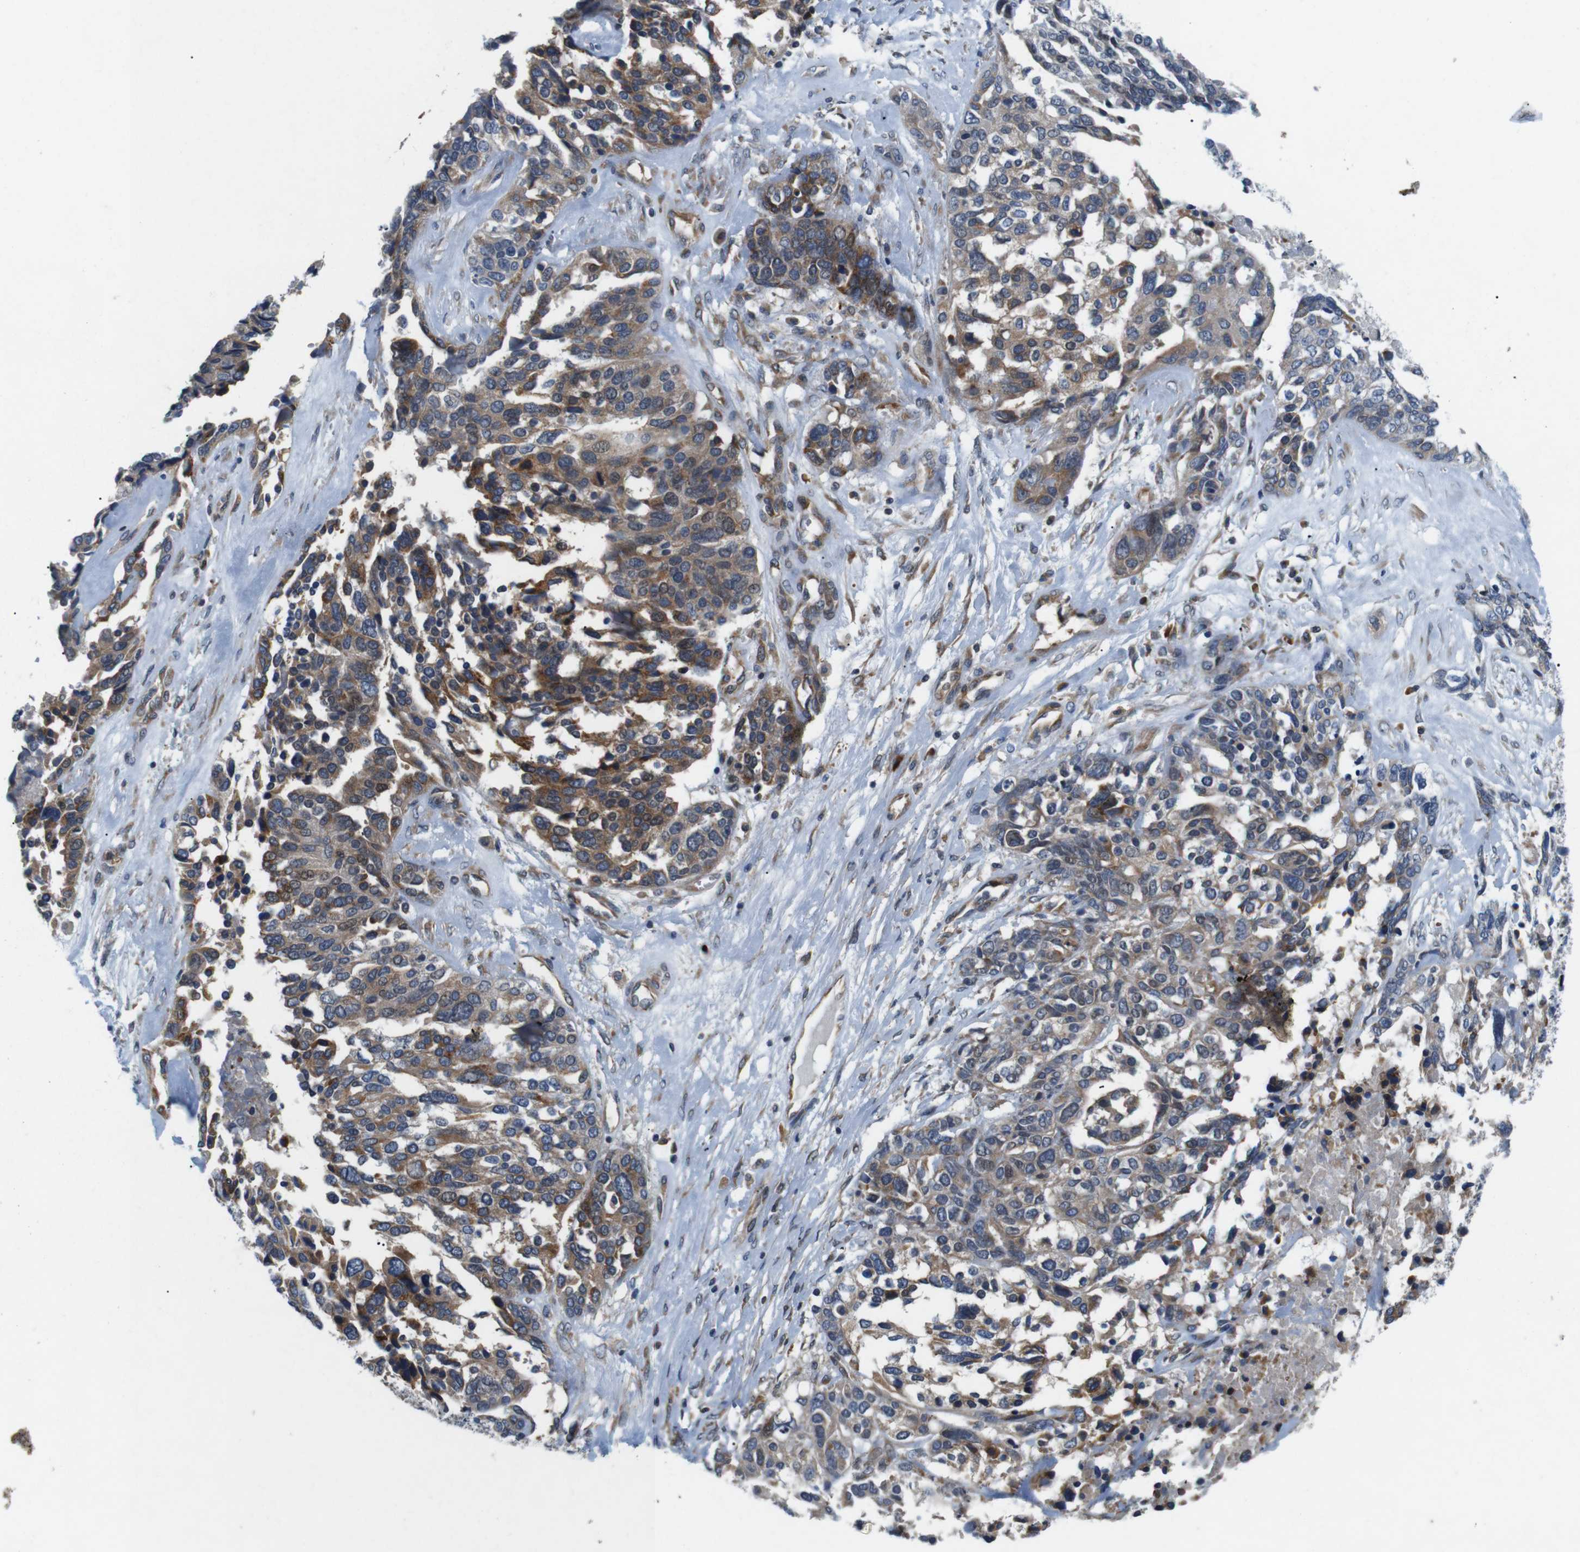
{"staining": {"intensity": "moderate", "quantity": "25%-75%", "location": "cytoplasmic/membranous"}, "tissue": "ovarian cancer", "cell_type": "Tumor cells", "image_type": "cancer", "snomed": [{"axis": "morphology", "description": "Cystadenocarcinoma, serous, NOS"}, {"axis": "topography", "description": "Ovary"}], "caption": "IHC (DAB (3,3'-diaminobenzidine)) staining of serous cystadenocarcinoma (ovarian) demonstrates moderate cytoplasmic/membranous protein expression in approximately 25%-75% of tumor cells. Immunohistochemistry stains the protein in brown and the nuclei are stained blue.", "gene": "JAK1", "patient": {"sex": "female", "age": 44}}